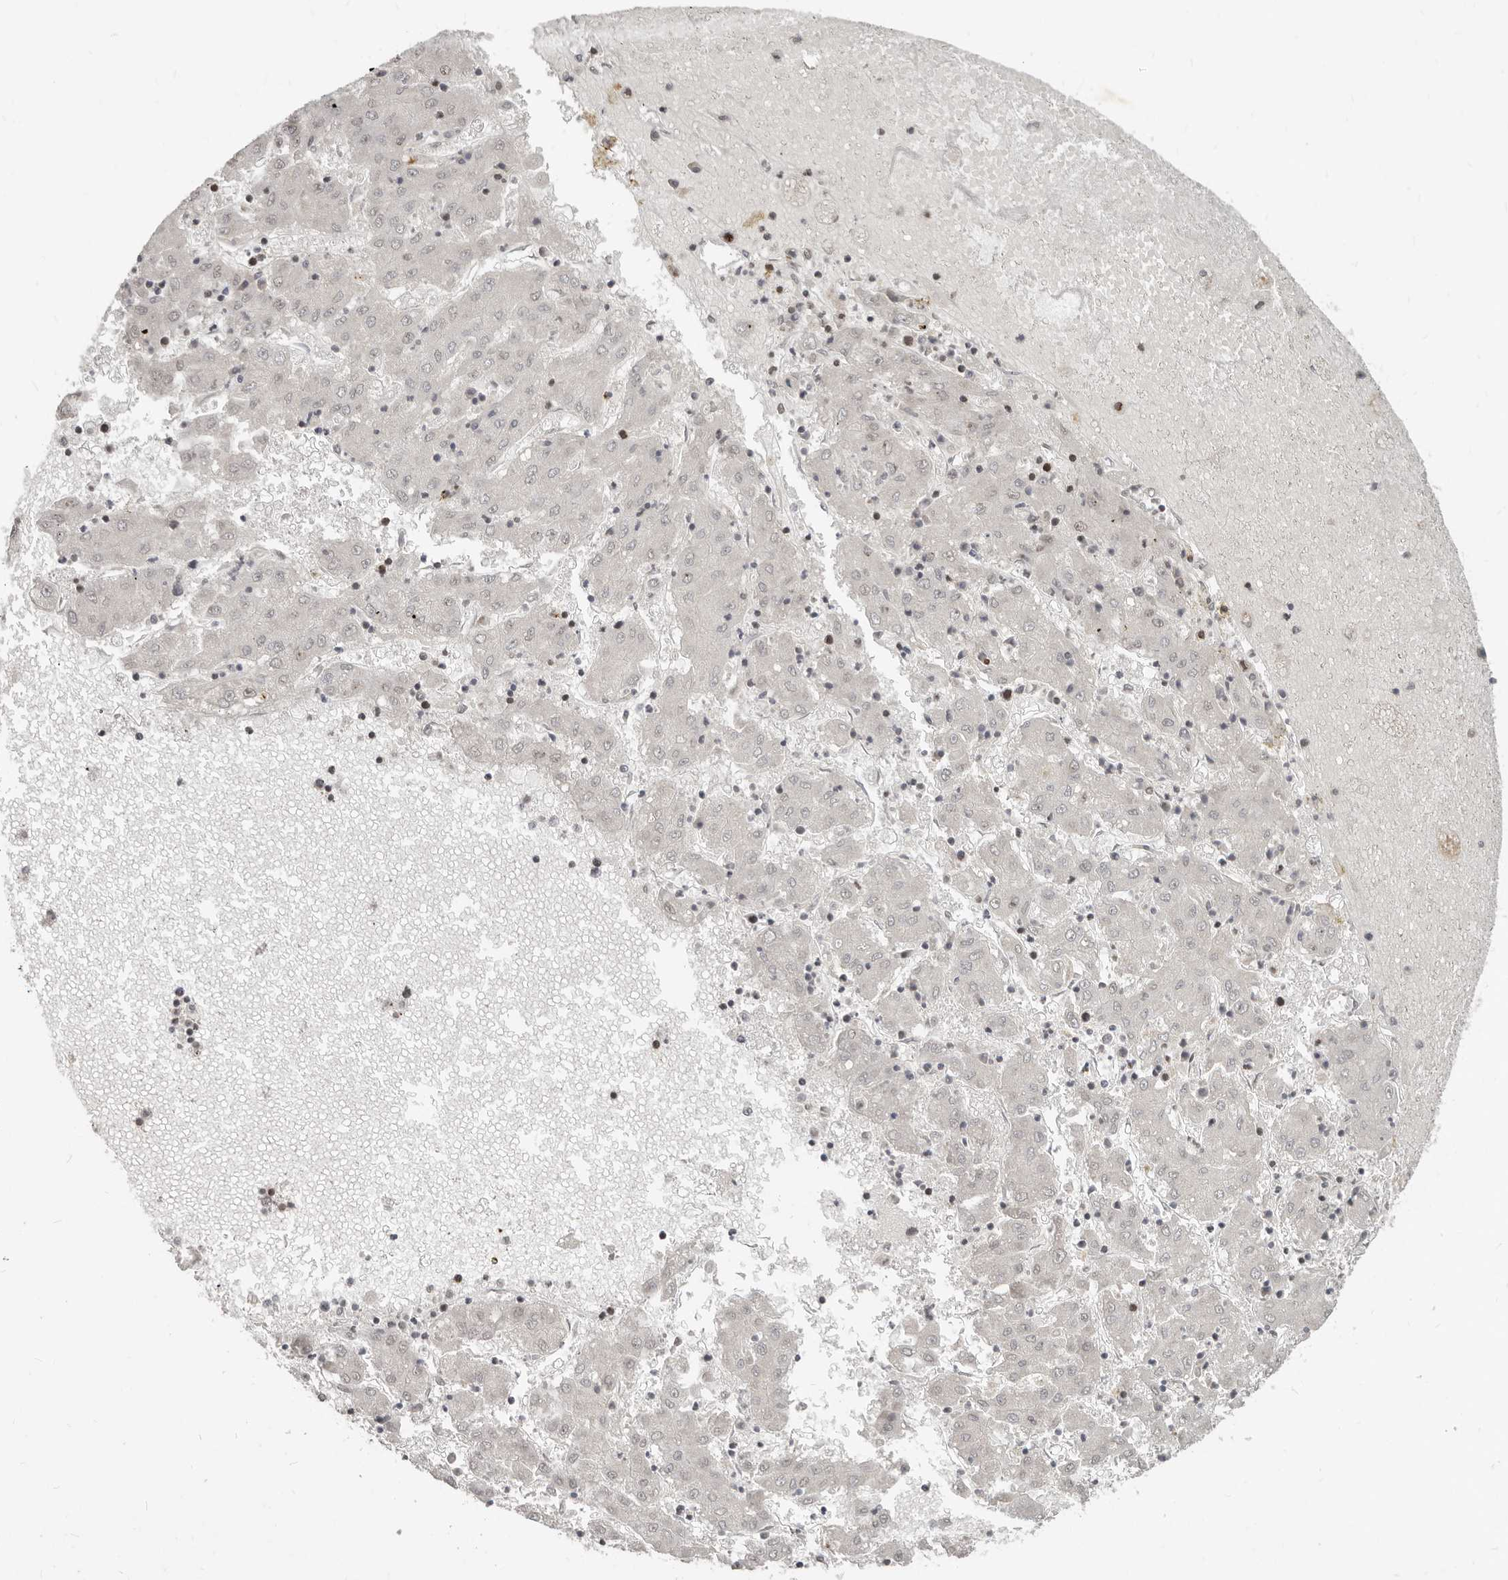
{"staining": {"intensity": "negative", "quantity": "none", "location": "none"}, "tissue": "liver cancer", "cell_type": "Tumor cells", "image_type": "cancer", "snomed": [{"axis": "morphology", "description": "Carcinoma, Hepatocellular, NOS"}, {"axis": "topography", "description": "Liver"}], "caption": "This is an immunohistochemistry photomicrograph of human hepatocellular carcinoma (liver). There is no staining in tumor cells.", "gene": "NUP153", "patient": {"sex": "male", "age": 72}}